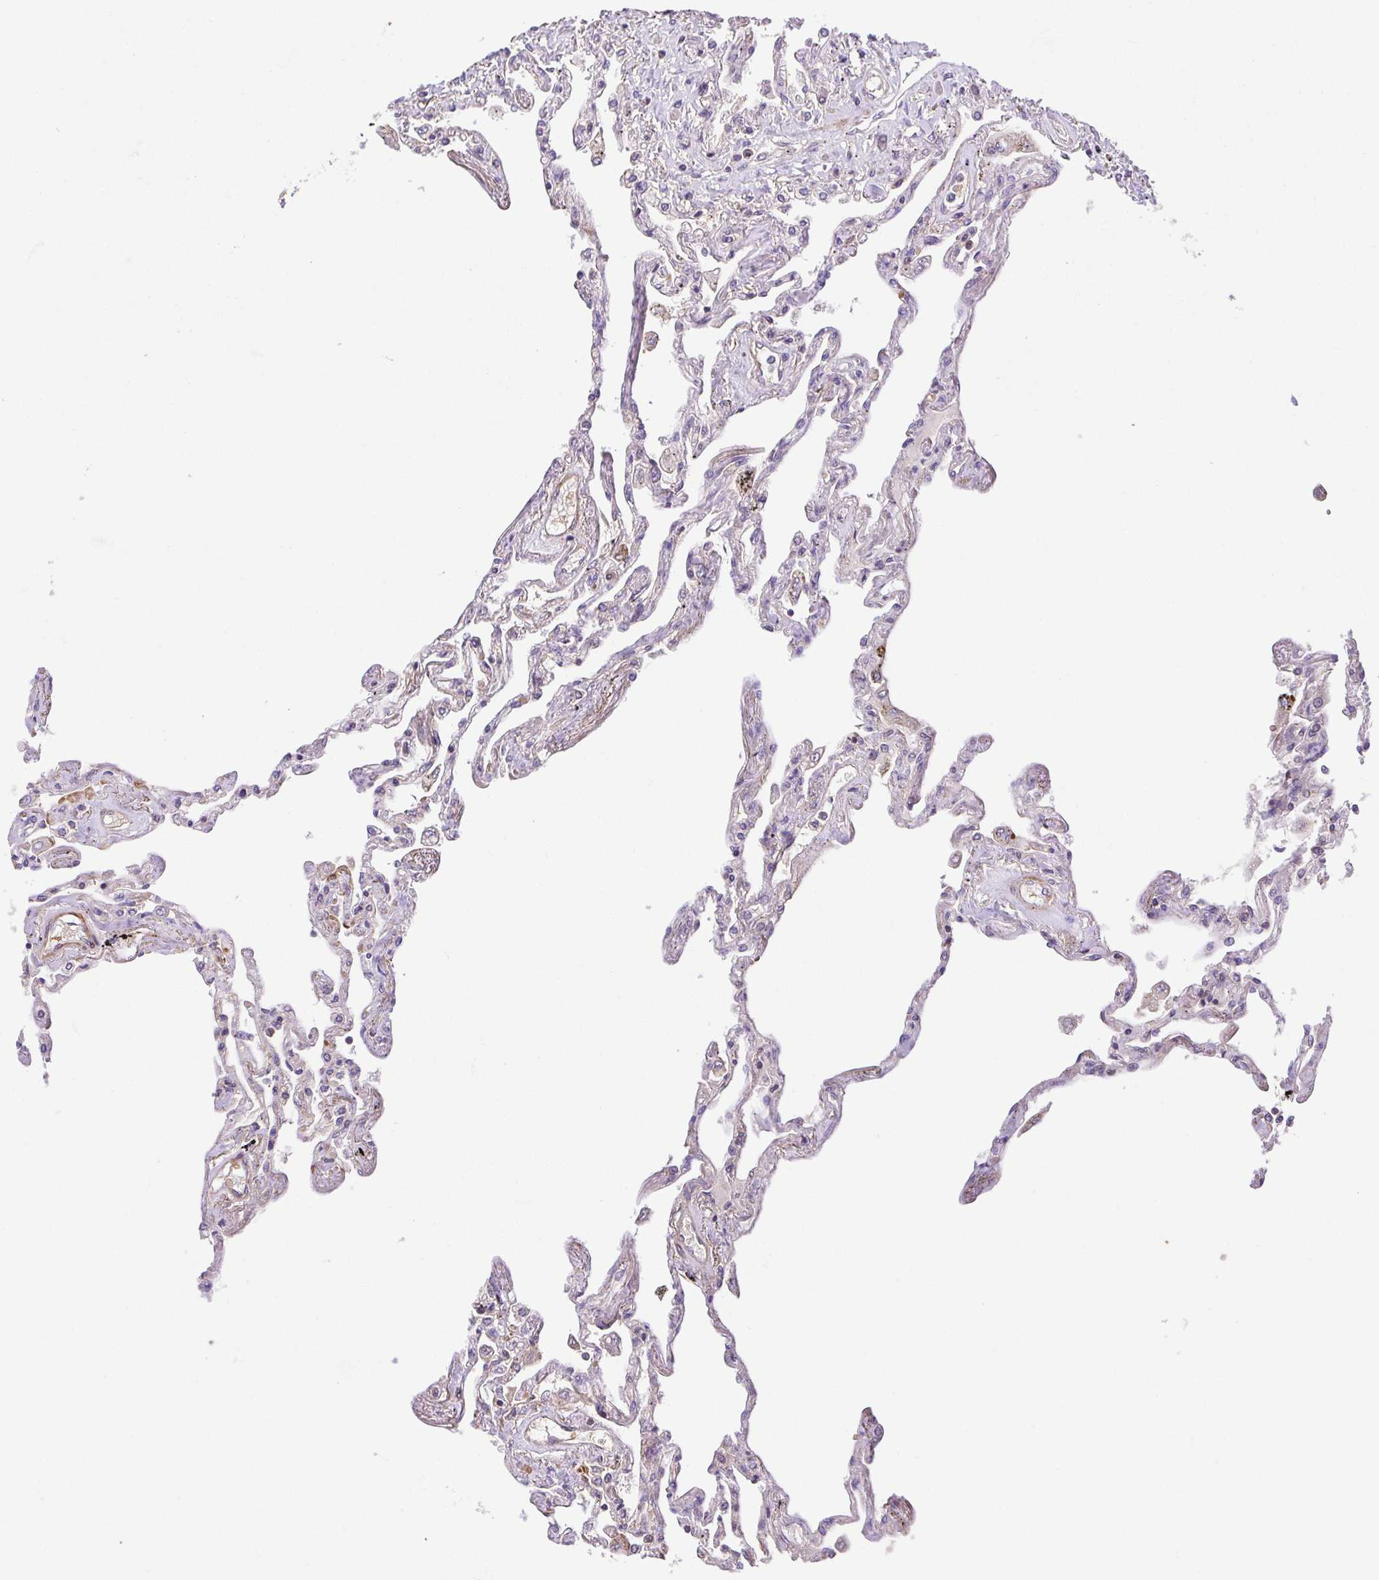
{"staining": {"intensity": "weak", "quantity": "<25%", "location": "cytoplasmic/membranous"}, "tissue": "lung", "cell_type": "Alveolar cells", "image_type": "normal", "snomed": [{"axis": "morphology", "description": "Normal tissue, NOS"}, {"axis": "morphology", "description": "Adenocarcinoma, NOS"}, {"axis": "topography", "description": "Cartilage tissue"}, {"axis": "topography", "description": "Lung"}], "caption": "Immunohistochemistry histopathology image of normal lung: human lung stained with DAB exhibits no significant protein expression in alveolar cells.", "gene": "IDE", "patient": {"sex": "female", "age": 67}}